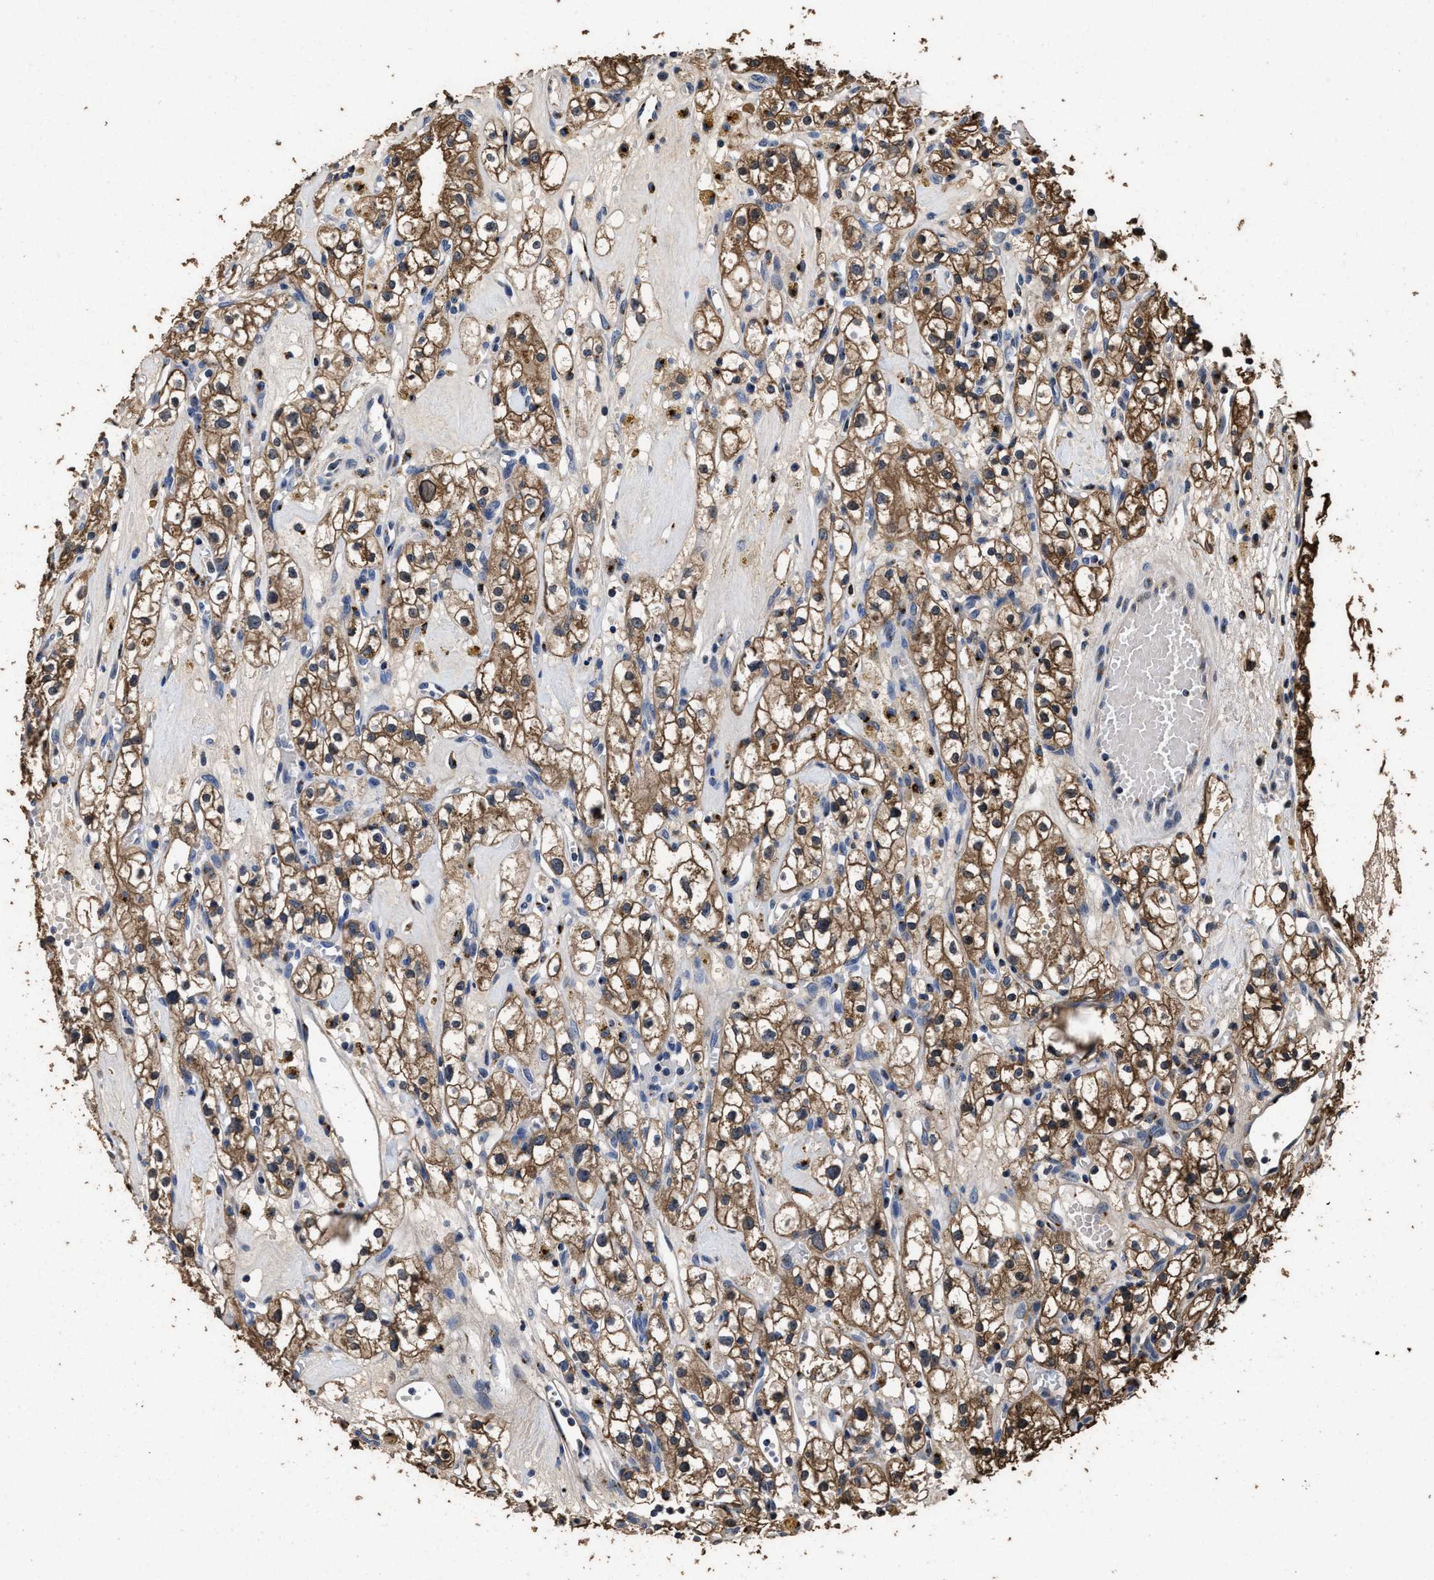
{"staining": {"intensity": "moderate", "quantity": ">75%", "location": "cytoplasmic/membranous"}, "tissue": "renal cancer", "cell_type": "Tumor cells", "image_type": "cancer", "snomed": [{"axis": "morphology", "description": "Adenocarcinoma, NOS"}, {"axis": "topography", "description": "Kidney"}], "caption": "Immunohistochemistry (IHC) photomicrograph of neoplastic tissue: renal cancer (adenocarcinoma) stained using IHC shows medium levels of moderate protein expression localized specifically in the cytoplasmic/membranous of tumor cells, appearing as a cytoplasmic/membranous brown color.", "gene": "TPST2", "patient": {"sex": "male", "age": 56}}